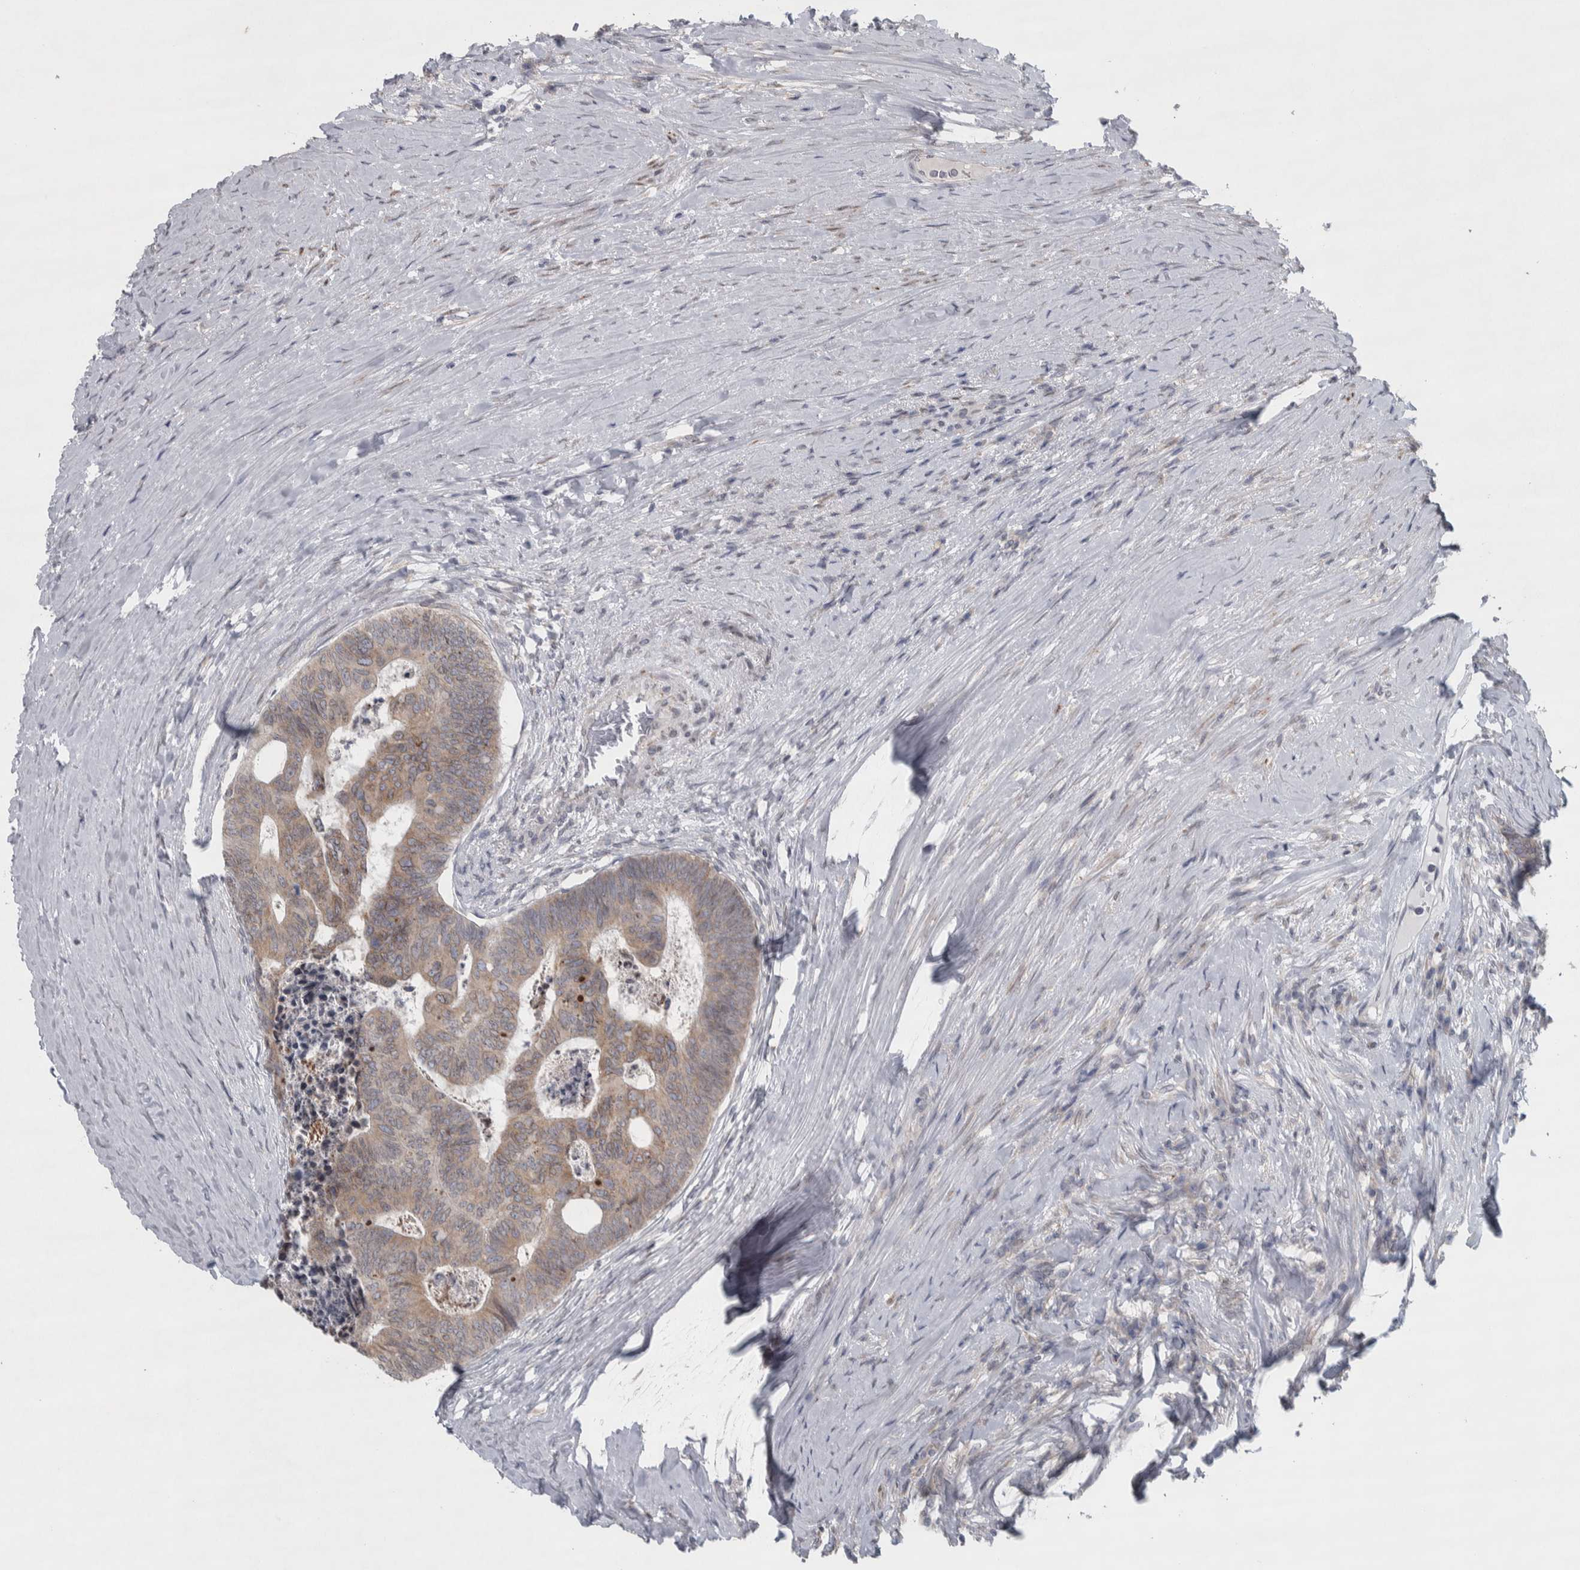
{"staining": {"intensity": "moderate", "quantity": ">75%", "location": "cytoplasmic/membranous"}, "tissue": "colorectal cancer", "cell_type": "Tumor cells", "image_type": "cancer", "snomed": [{"axis": "morphology", "description": "Adenocarcinoma, NOS"}, {"axis": "topography", "description": "Colon"}], "caption": "This micrograph reveals immunohistochemistry staining of human colorectal adenocarcinoma, with medium moderate cytoplasmic/membranous staining in approximately >75% of tumor cells.", "gene": "SIGMAR1", "patient": {"sex": "female", "age": 67}}